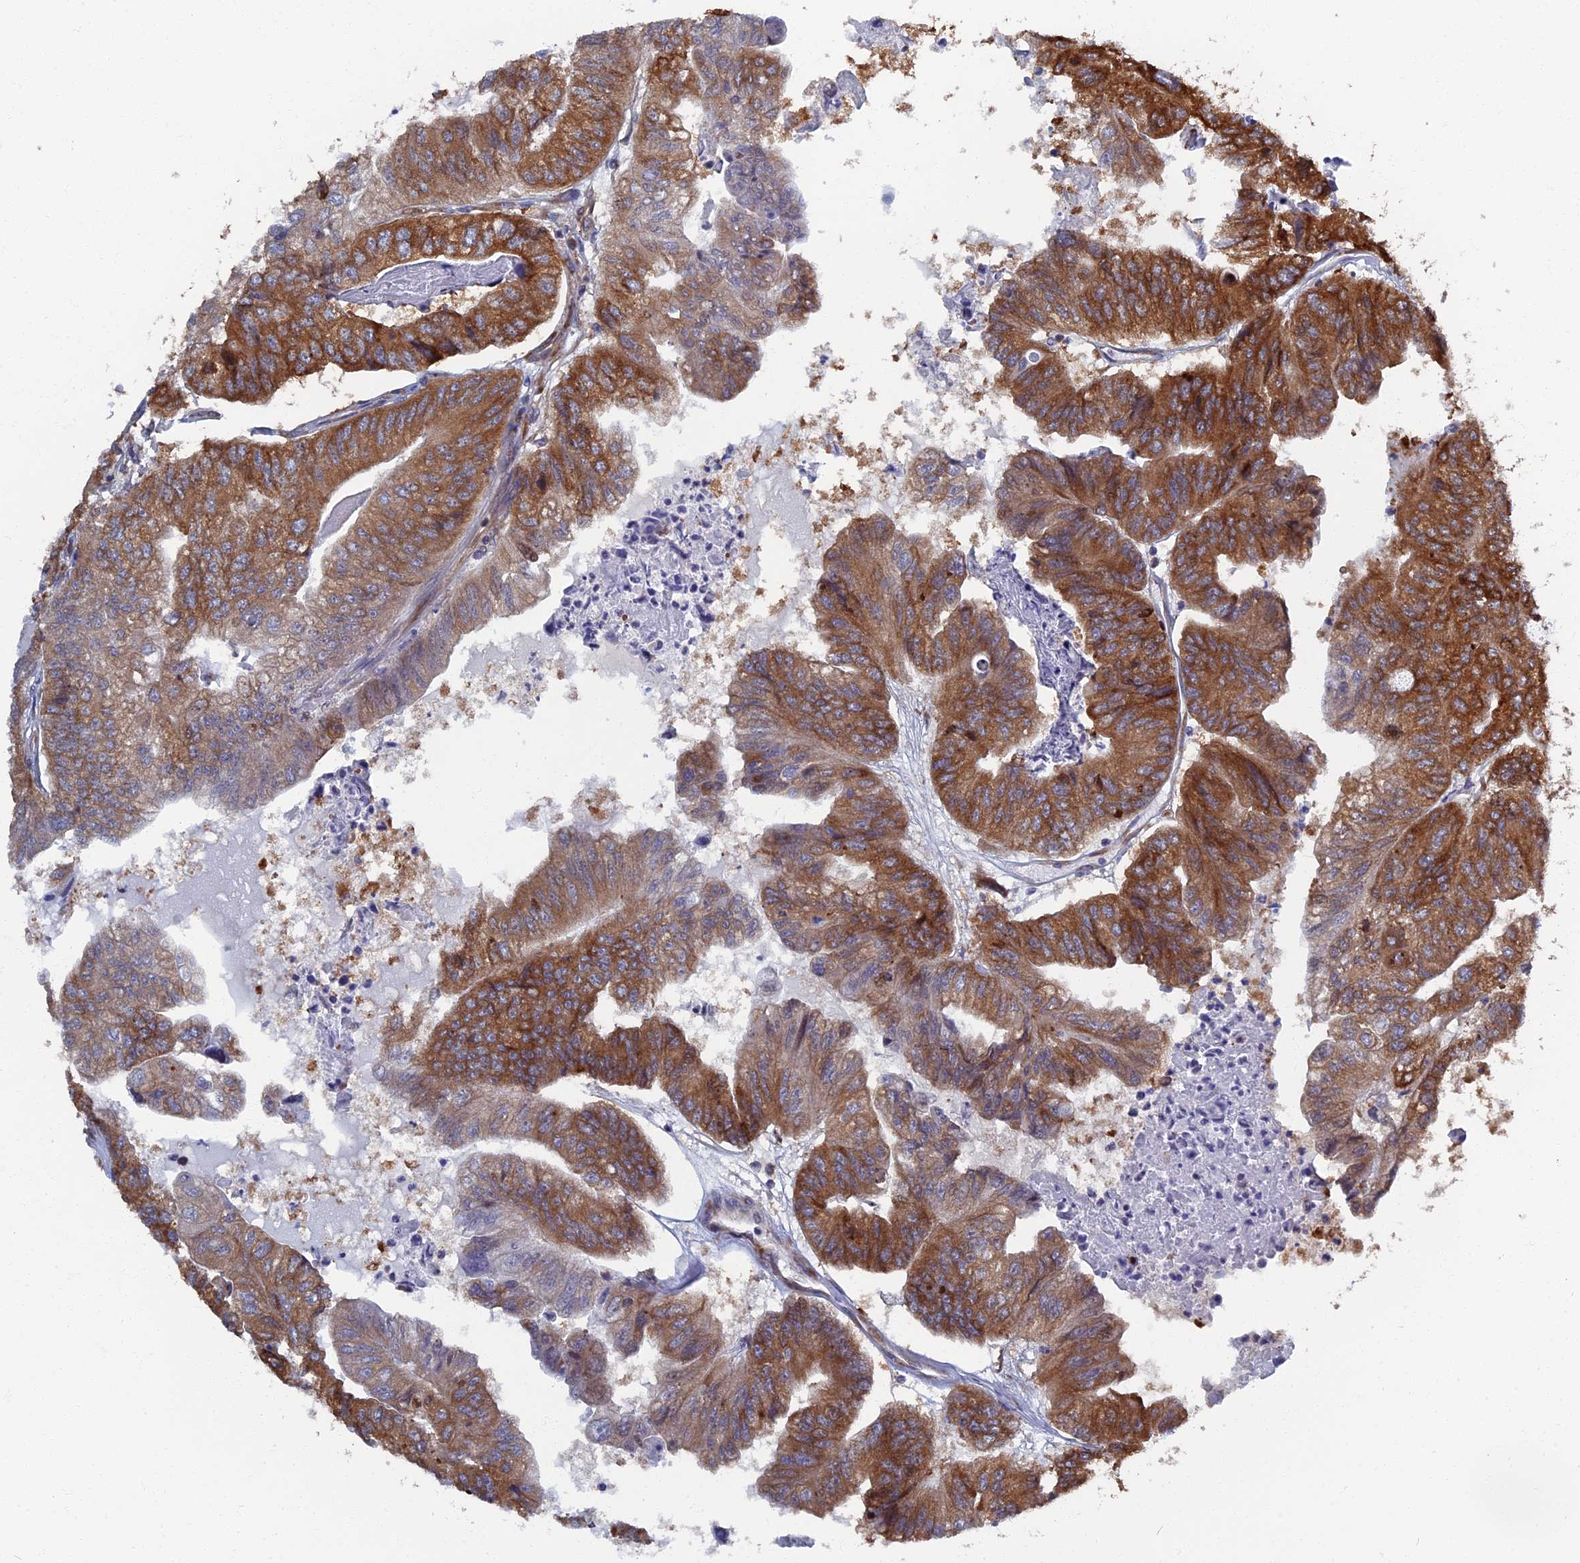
{"staining": {"intensity": "moderate", "quantity": ">75%", "location": "cytoplasmic/membranous"}, "tissue": "colorectal cancer", "cell_type": "Tumor cells", "image_type": "cancer", "snomed": [{"axis": "morphology", "description": "Adenocarcinoma, NOS"}, {"axis": "topography", "description": "Colon"}], "caption": "Colorectal adenocarcinoma was stained to show a protein in brown. There is medium levels of moderate cytoplasmic/membranous staining in approximately >75% of tumor cells.", "gene": "YBX1", "patient": {"sex": "female", "age": 67}}